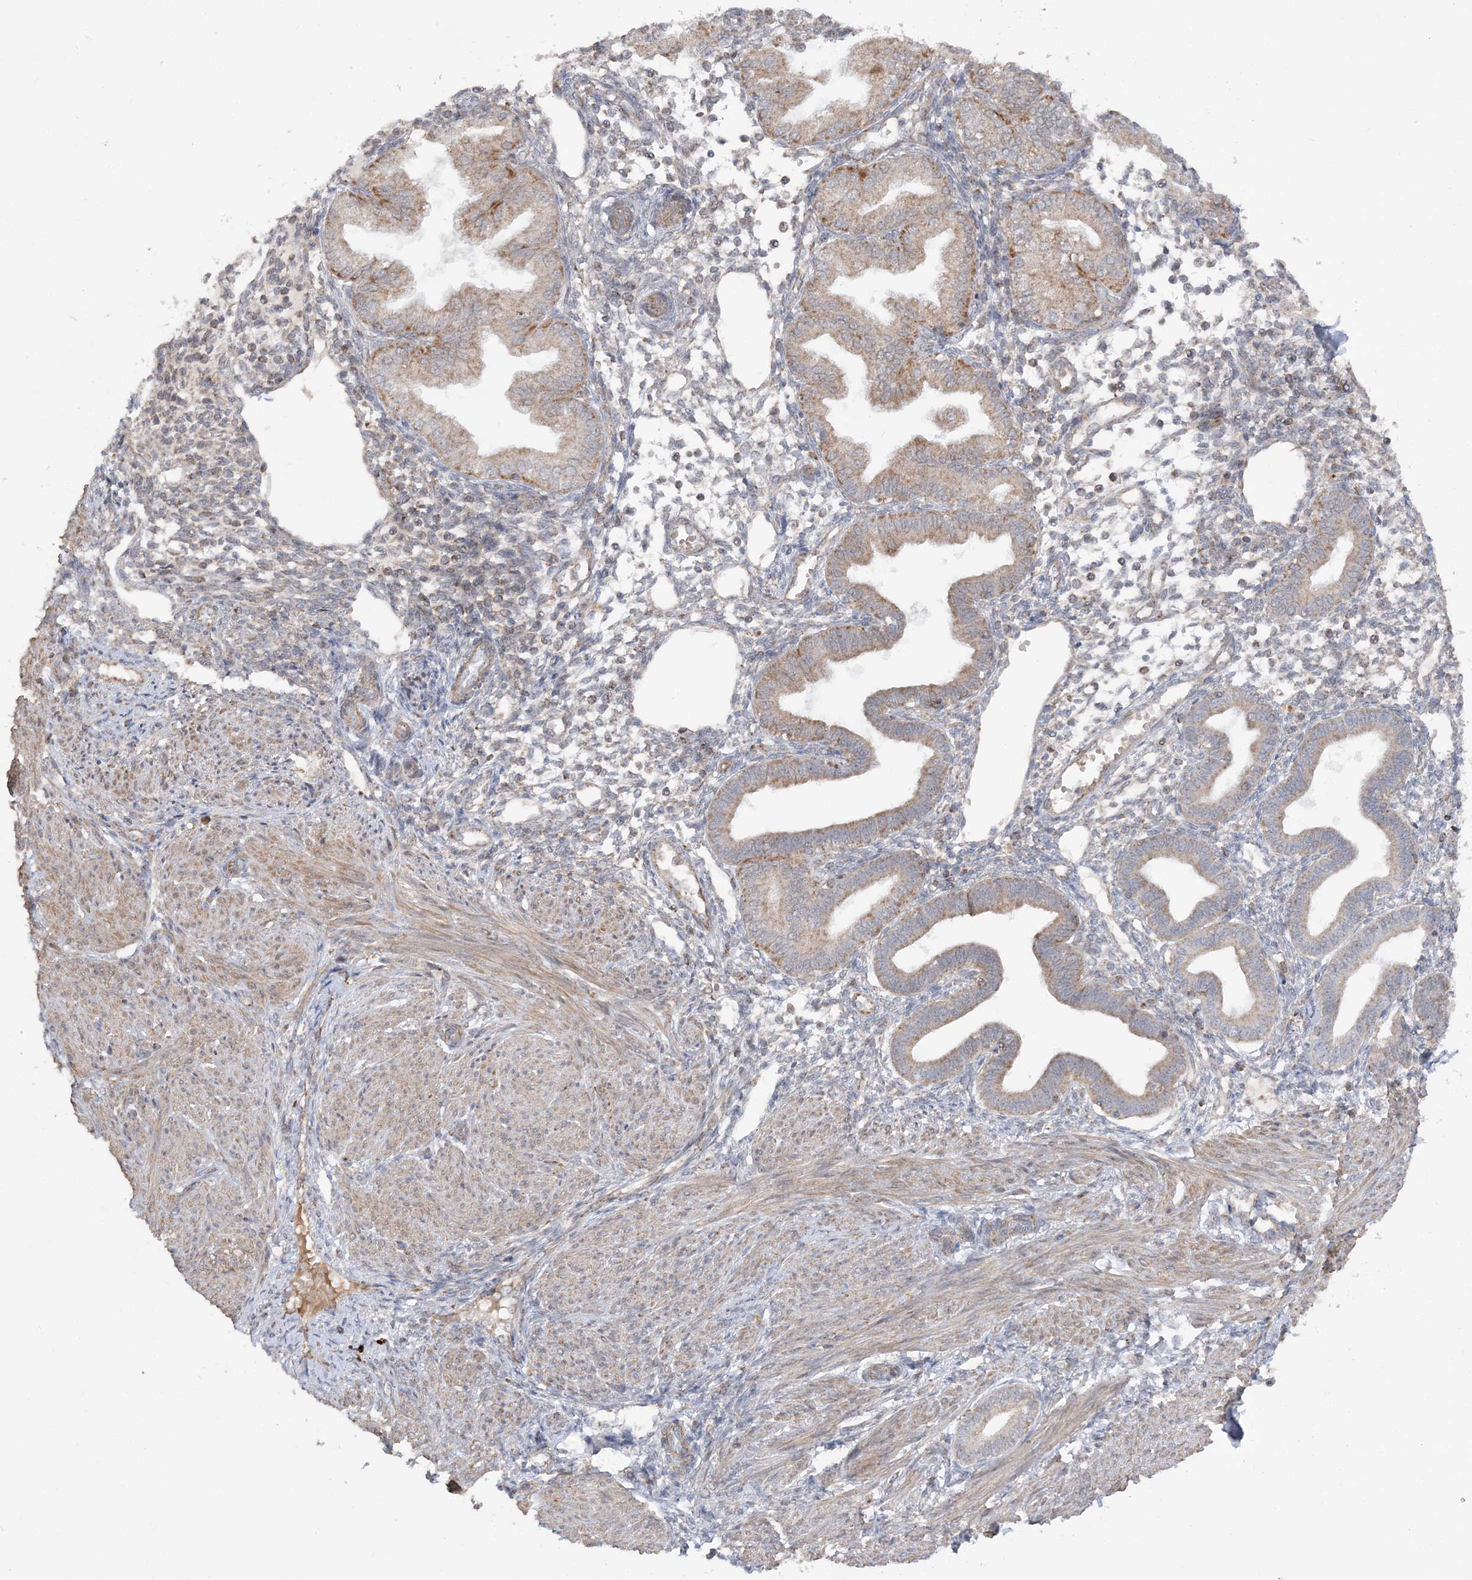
{"staining": {"intensity": "weak", "quantity": "<25%", "location": "cytoplasmic/membranous"}, "tissue": "endometrium", "cell_type": "Cells in endometrial stroma", "image_type": "normal", "snomed": [{"axis": "morphology", "description": "Normal tissue, NOS"}, {"axis": "topography", "description": "Endometrium"}], "caption": "The histopathology image exhibits no significant staining in cells in endometrial stroma of endometrium. Brightfield microscopy of IHC stained with DAB (3,3'-diaminobenzidine) (brown) and hematoxylin (blue), captured at high magnification.", "gene": "SCLT1", "patient": {"sex": "female", "age": 53}}